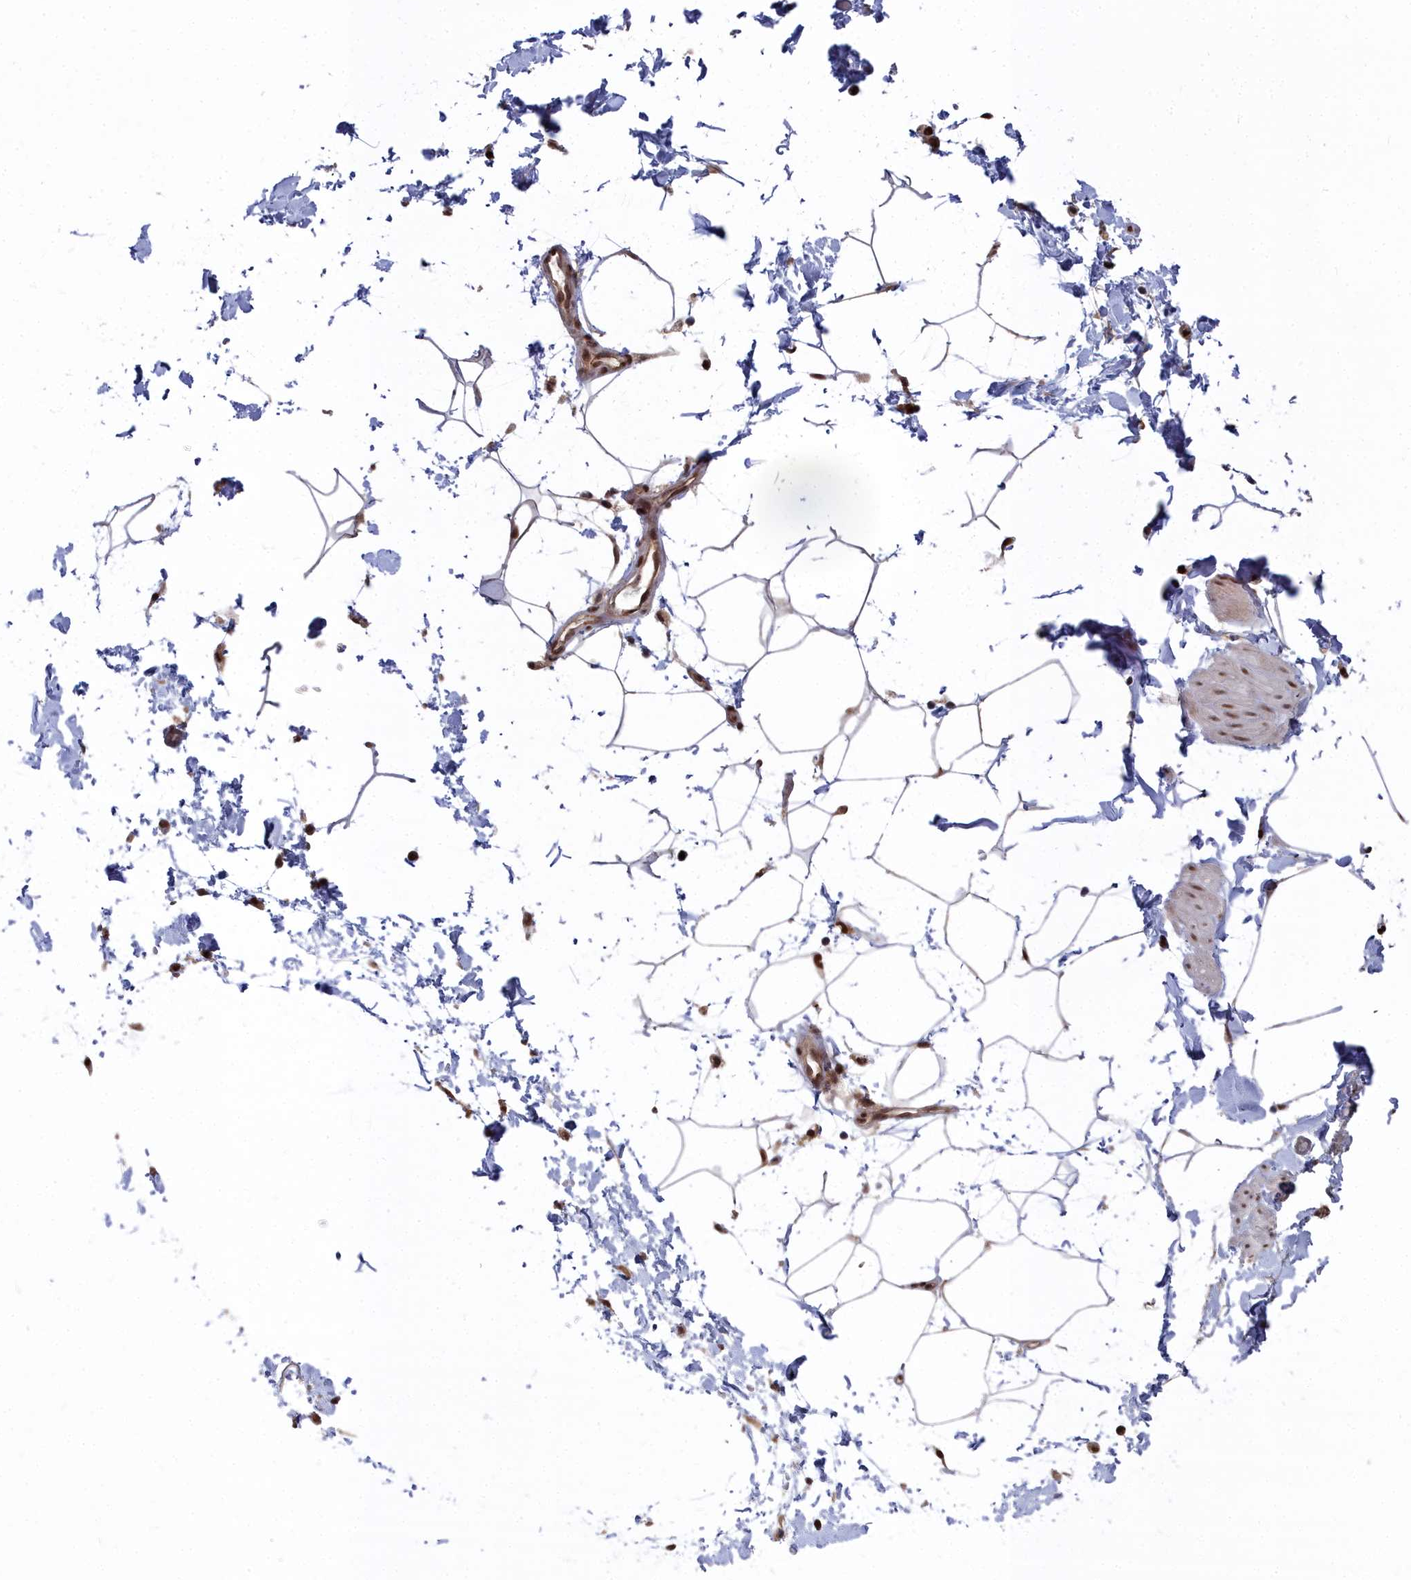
{"staining": {"intensity": "negative", "quantity": "none", "location": "none"}, "tissue": "adipose tissue", "cell_type": "Adipocytes", "image_type": "normal", "snomed": [{"axis": "morphology", "description": "Normal tissue, NOS"}, {"axis": "topography", "description": "Soft tissue"}, {"axis": "topography", "description": "Adipose tissue"}, {"axis": "topography", "description": "Vascular tissue"}, {"axis": "topography", "description": "Peripheral nerve tissue"}], "caption": "DAB immunohistochemical staining of normal adipose tissue exhibits no significant expression in adipocytes.", "gene": "RPS27A", "patient": {"sex": "male", "age": 74}}